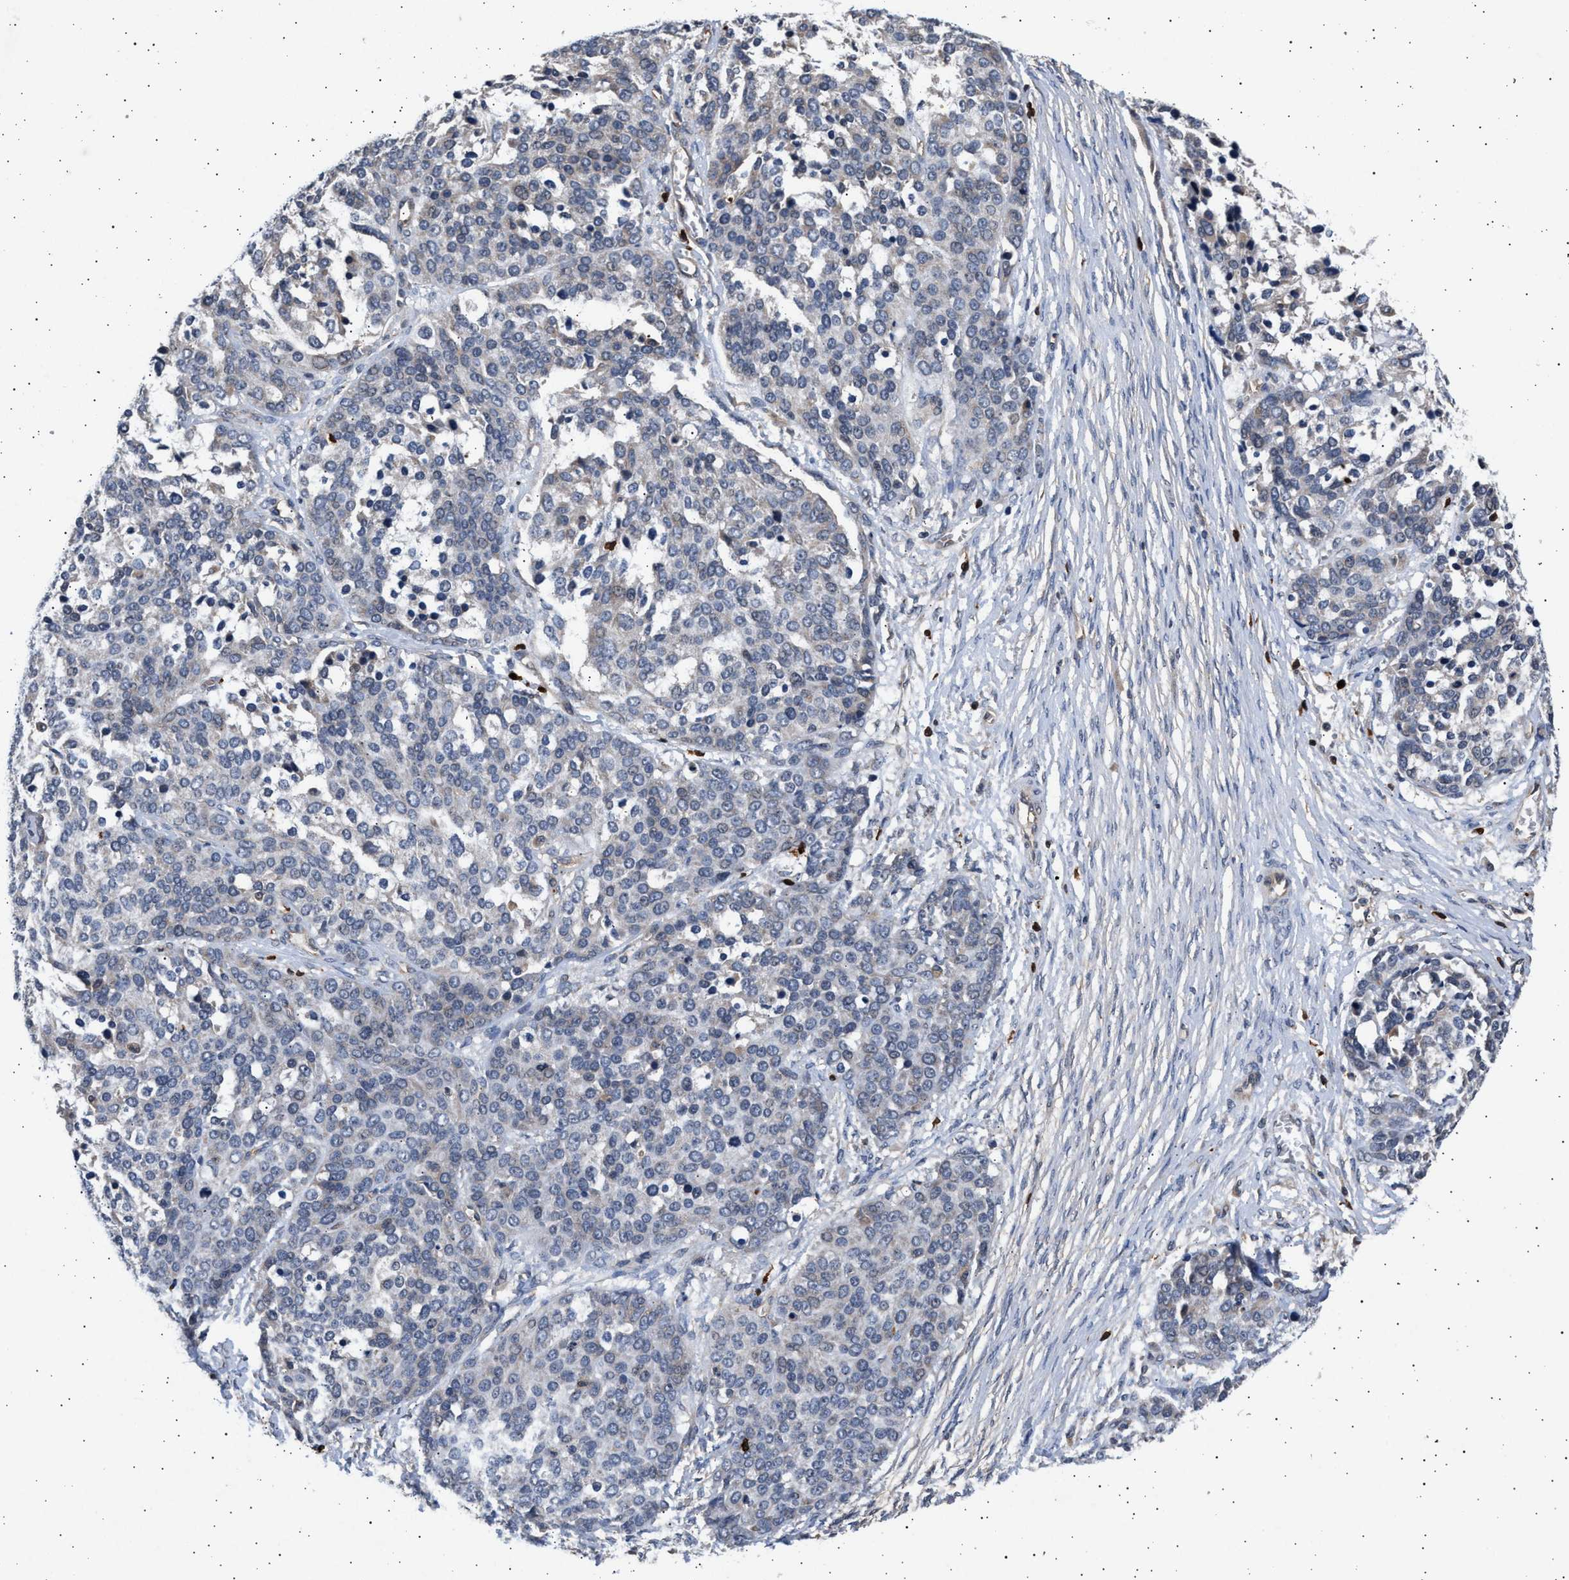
{"staining": {"intensity": "negative", "quantity": "none", "location": "none"}, "tissue": "ovarian cancer", "cell_type": "Tumor cells", "image_type": "cancer", "snomed": [{"axis": "morphology", "description": "Cystadenocarcinoma, serous, NOS"}, {"axis": "topography", "description": "Ovary"}], "caption": "High magnification brightfield microscopy of ovarian cancer stained with DAB (3,3'-diaminobenzidine) (brown) and counterstained with hematoxylin (blue): tumor cells show no significant expression. (DAB immunohistochemistry with hematoxylin counter stain).", "gene": "GRAP2", "patient": {"sex": "female", "age": 44}}